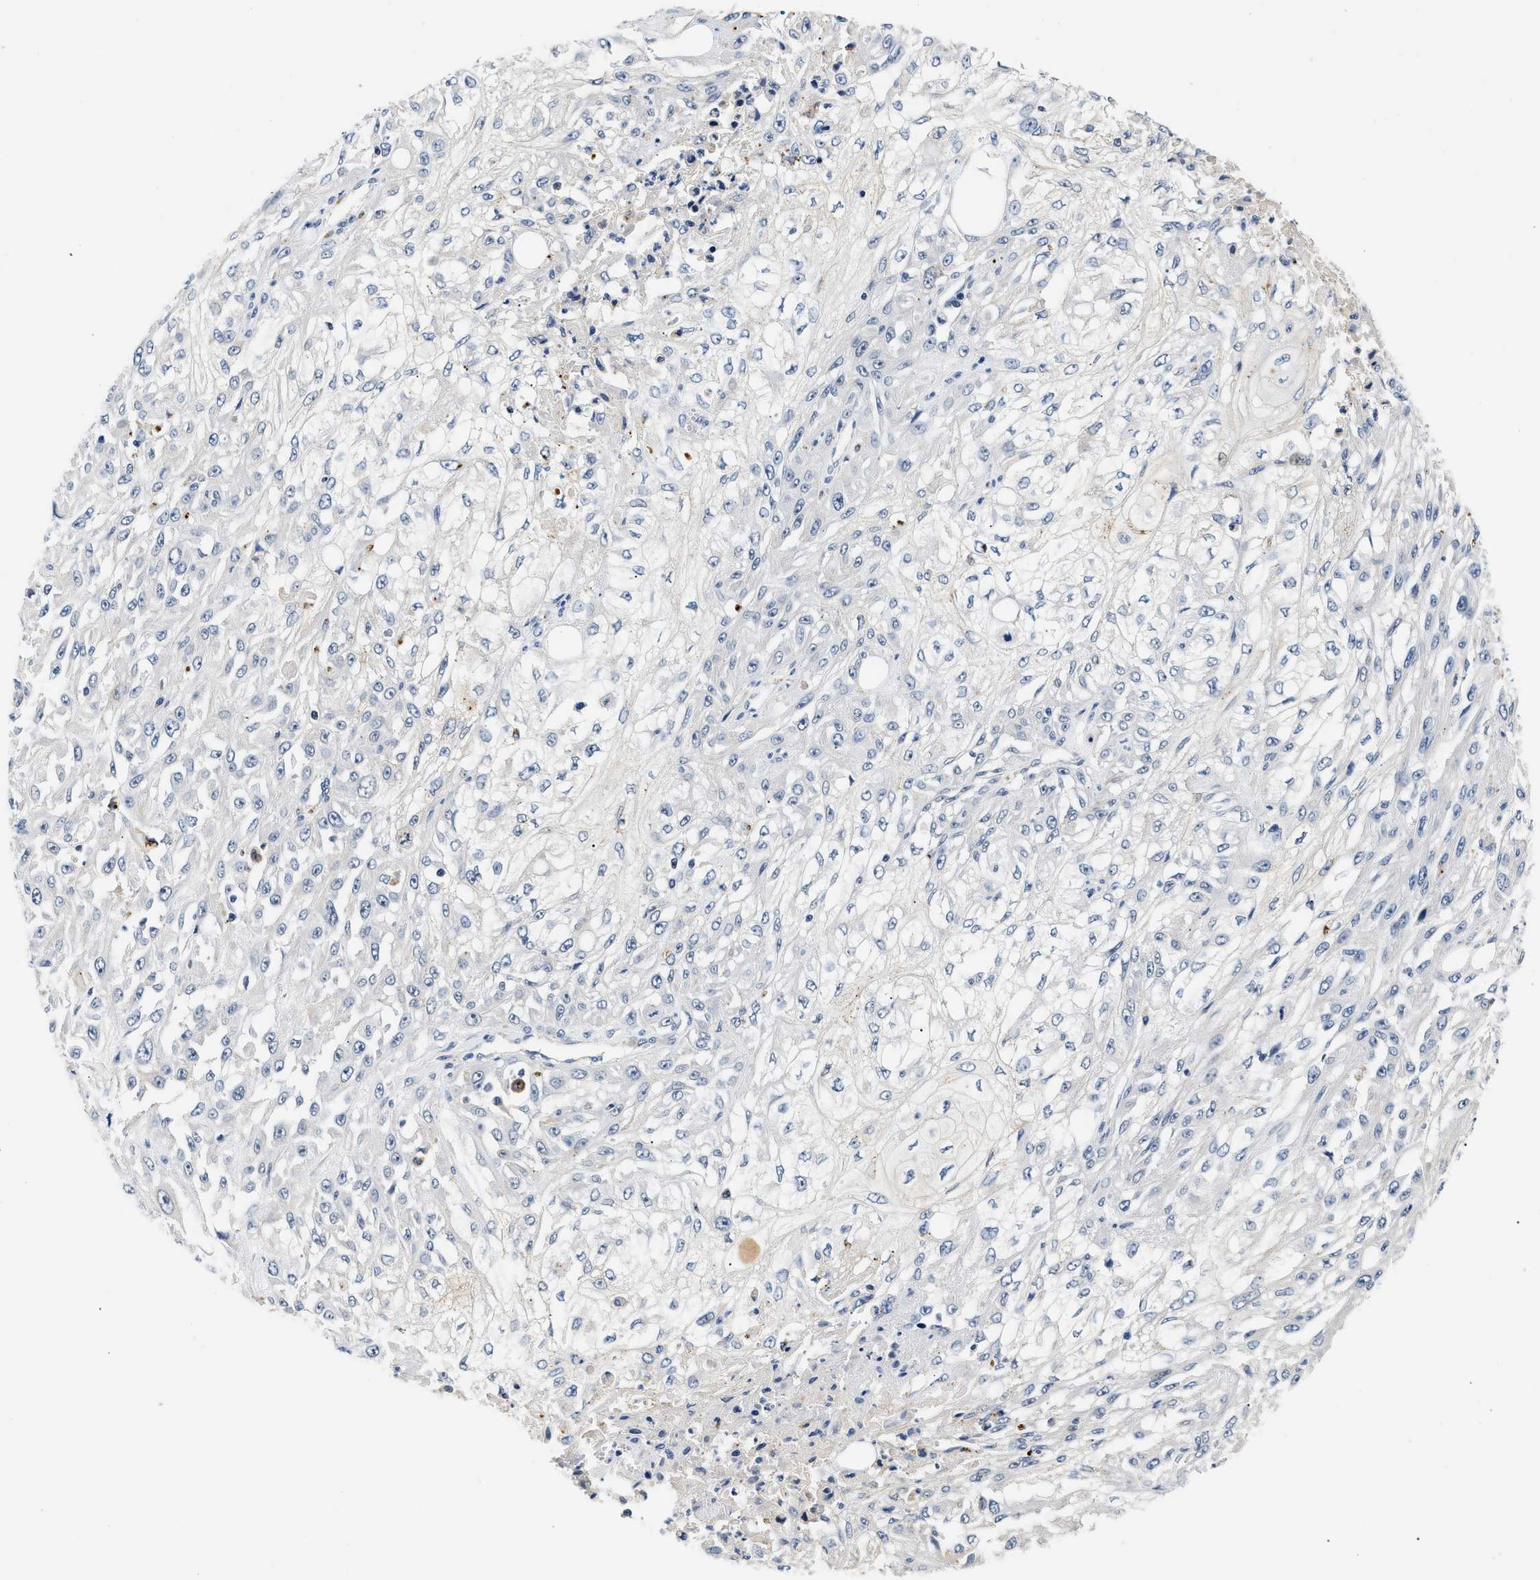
{"staining": {"intensity": "negative", "quantity": "none", "location": "none"}, "tissue": "skin cancer", "cell_type": "Tumor cells", "image_type": "cancer", "snomed": [{"axis": "morphology", "description": "Squamous cell carcinoma, NOS"}, {"axis": "morphology", "description": "Squamous cell carcinoma, metastatic, NOS"}, {"axis": "topography", "description": "Skin"}, {"axis": "topography", "description": "Lymph node"}], "caption": "IHC of human skin cancer (squamous cell carcinoma) displays no expression in tumor cells.", "gene": "MED22", "patient": {"sex": "male", "age": 75}}